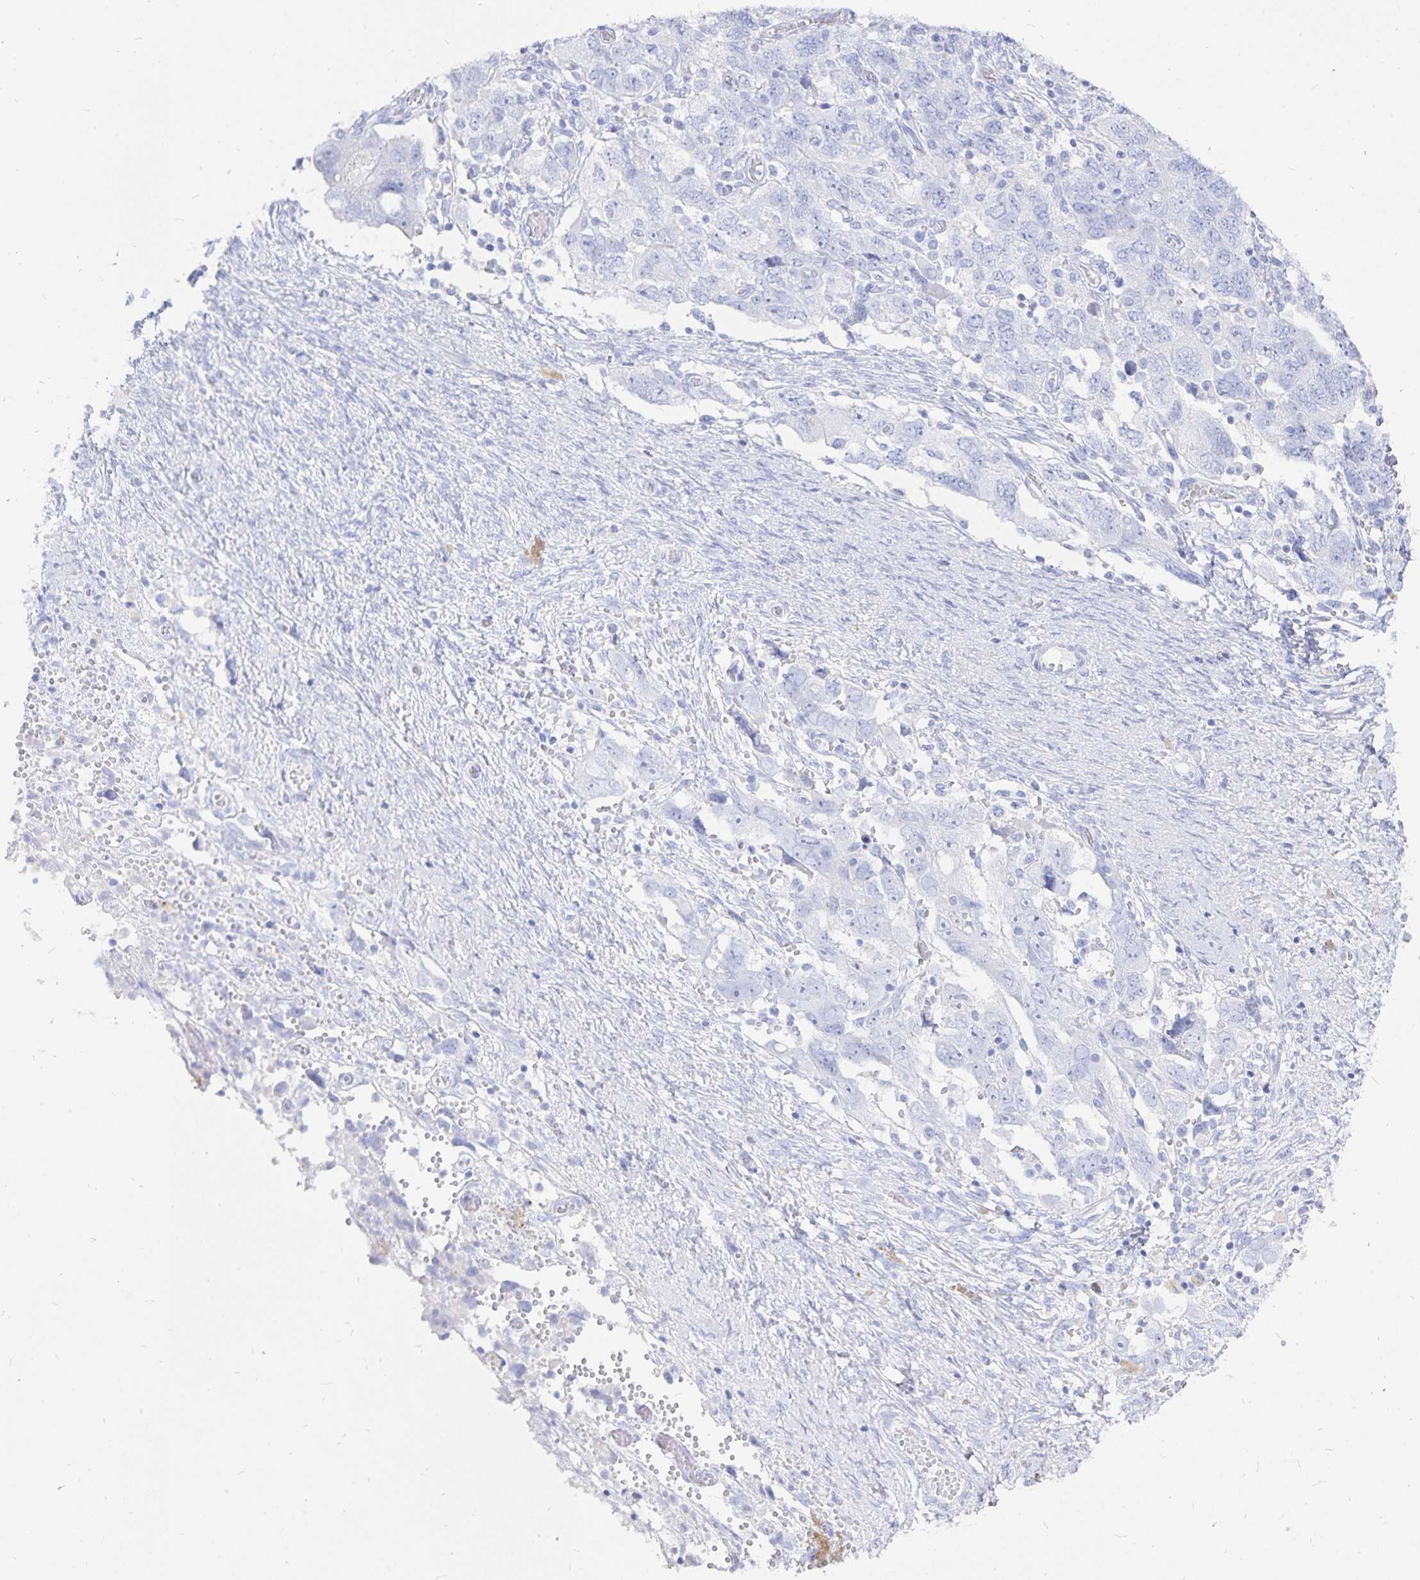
{"staining": {"intensity": "negative", "quantity": "none", "location": "none"}, "tissue": "ovarian cancer", "cell_type": "Tumor cells", "image_type": "cancer", "snomed": [{"axis": "morphology", "description": "Carcinoma, NOS"}, {"axis": "morphology", "description": "Cystadenocarcinoma, serous, NOS"}, {"axis": "topography", "description": "Ovary"}], "caption": "Immunohistochemistry histopathology image of human serous cystadenocarcinoma (ovarian) stained for a protein (brown), which demonstrates no staining in tumor cells.", "gene": "INSL5", "patient": {"sex": "female", "age": 69}}